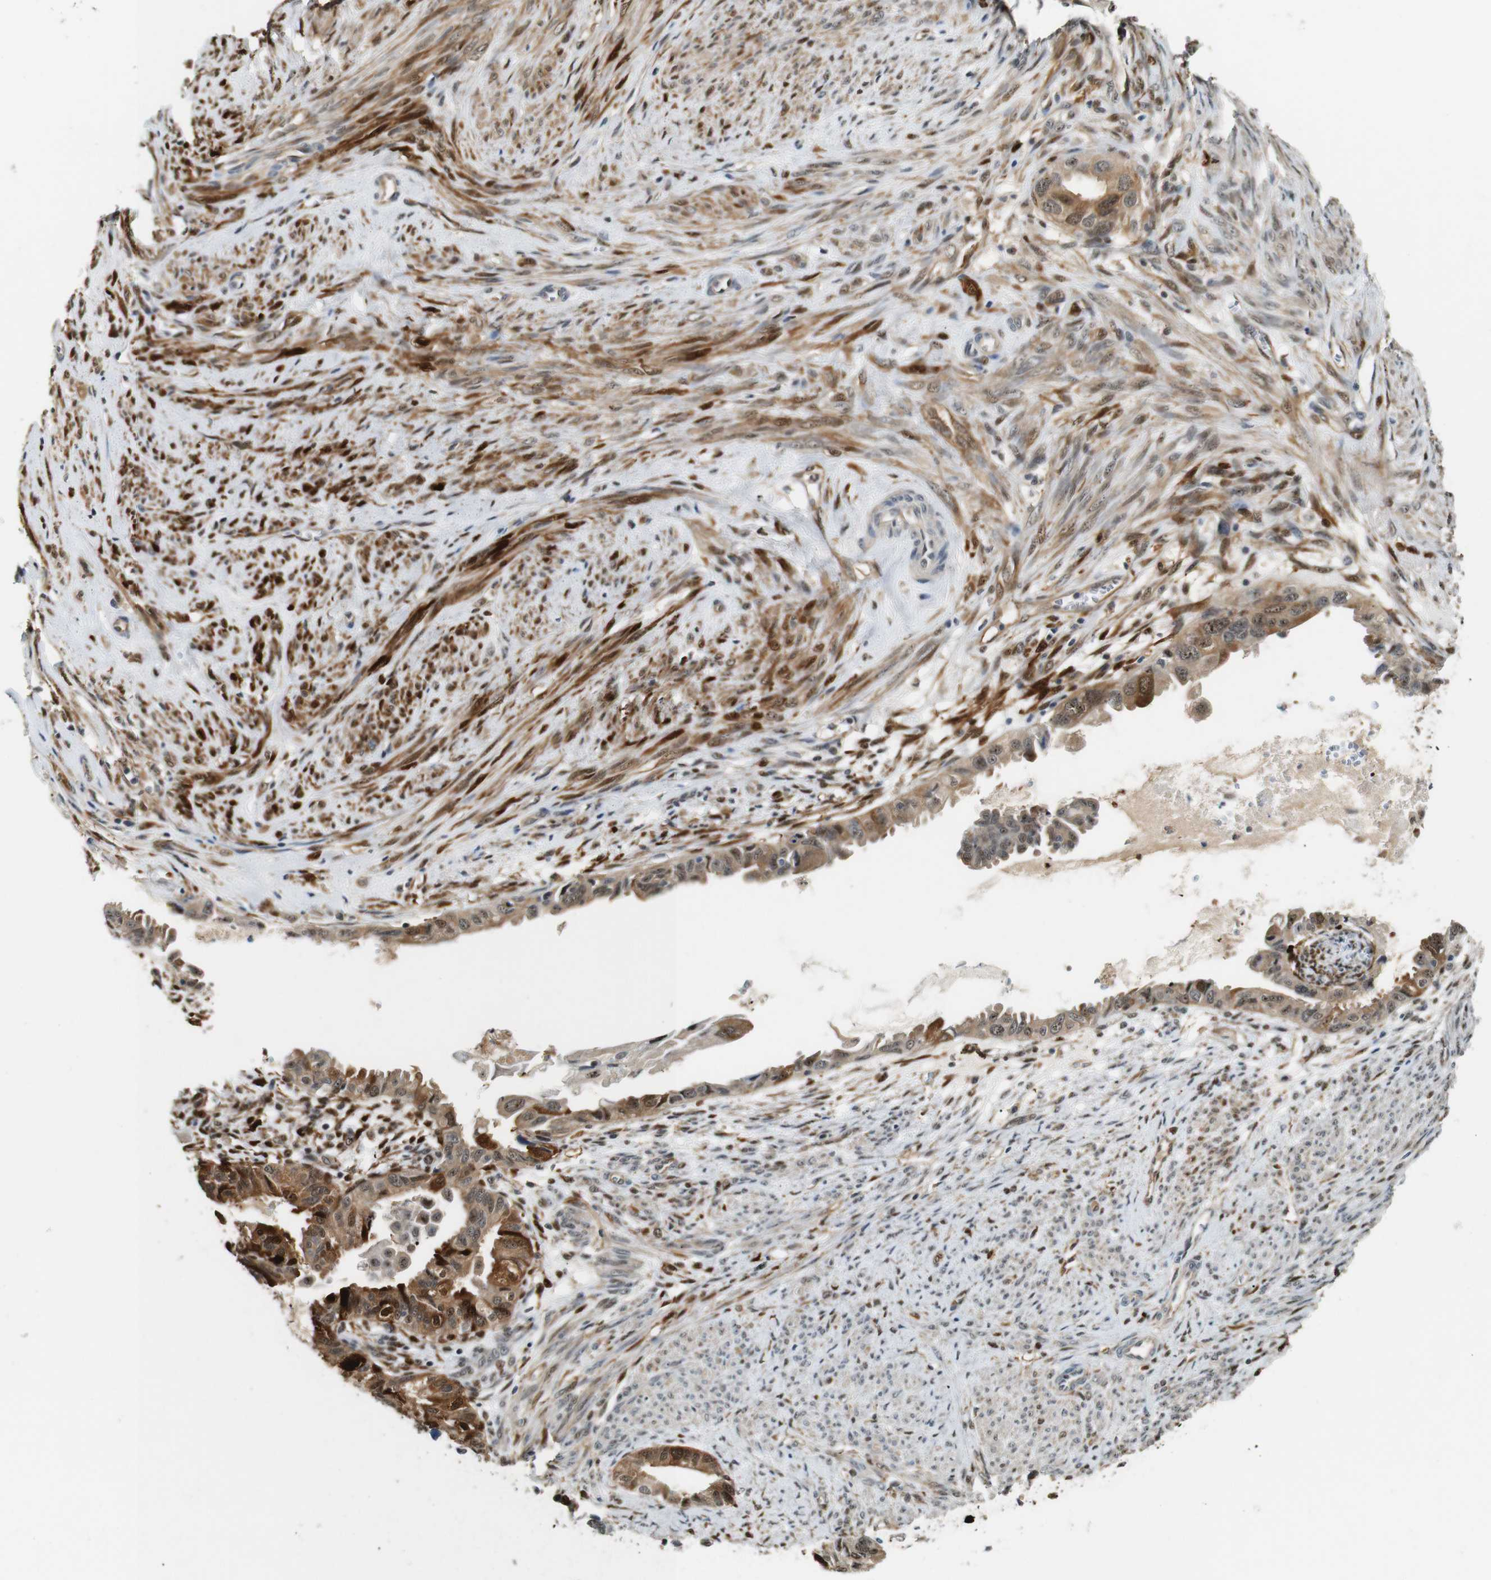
{"staining": {"intensity": "strong", "quantity": ">75%", "location": "cytoplasmic/membranous,nuclear"}, "tissue": "cervical cancer", "cell_type": "Tumor cells", "image_type": "cancer", "snomed": [{"axis": "morphology", "description": "Normal tissue, NOS"}, {"axis": "morphology", "description": "Adenocarcinoma, NOS"}, {"axis": "topography", "description": "Cervix"}, {"axis": "topography", "description": "Endometrium"}], "caption": "A micrograph of human cervical cancer (adenocarcinoma) stained for a protein reveals strong cytoplasmic/membranous and nuclear brown staining in tumor cells.", "gene": "LXN", "patient": {"sex": "female", "age": 86}}